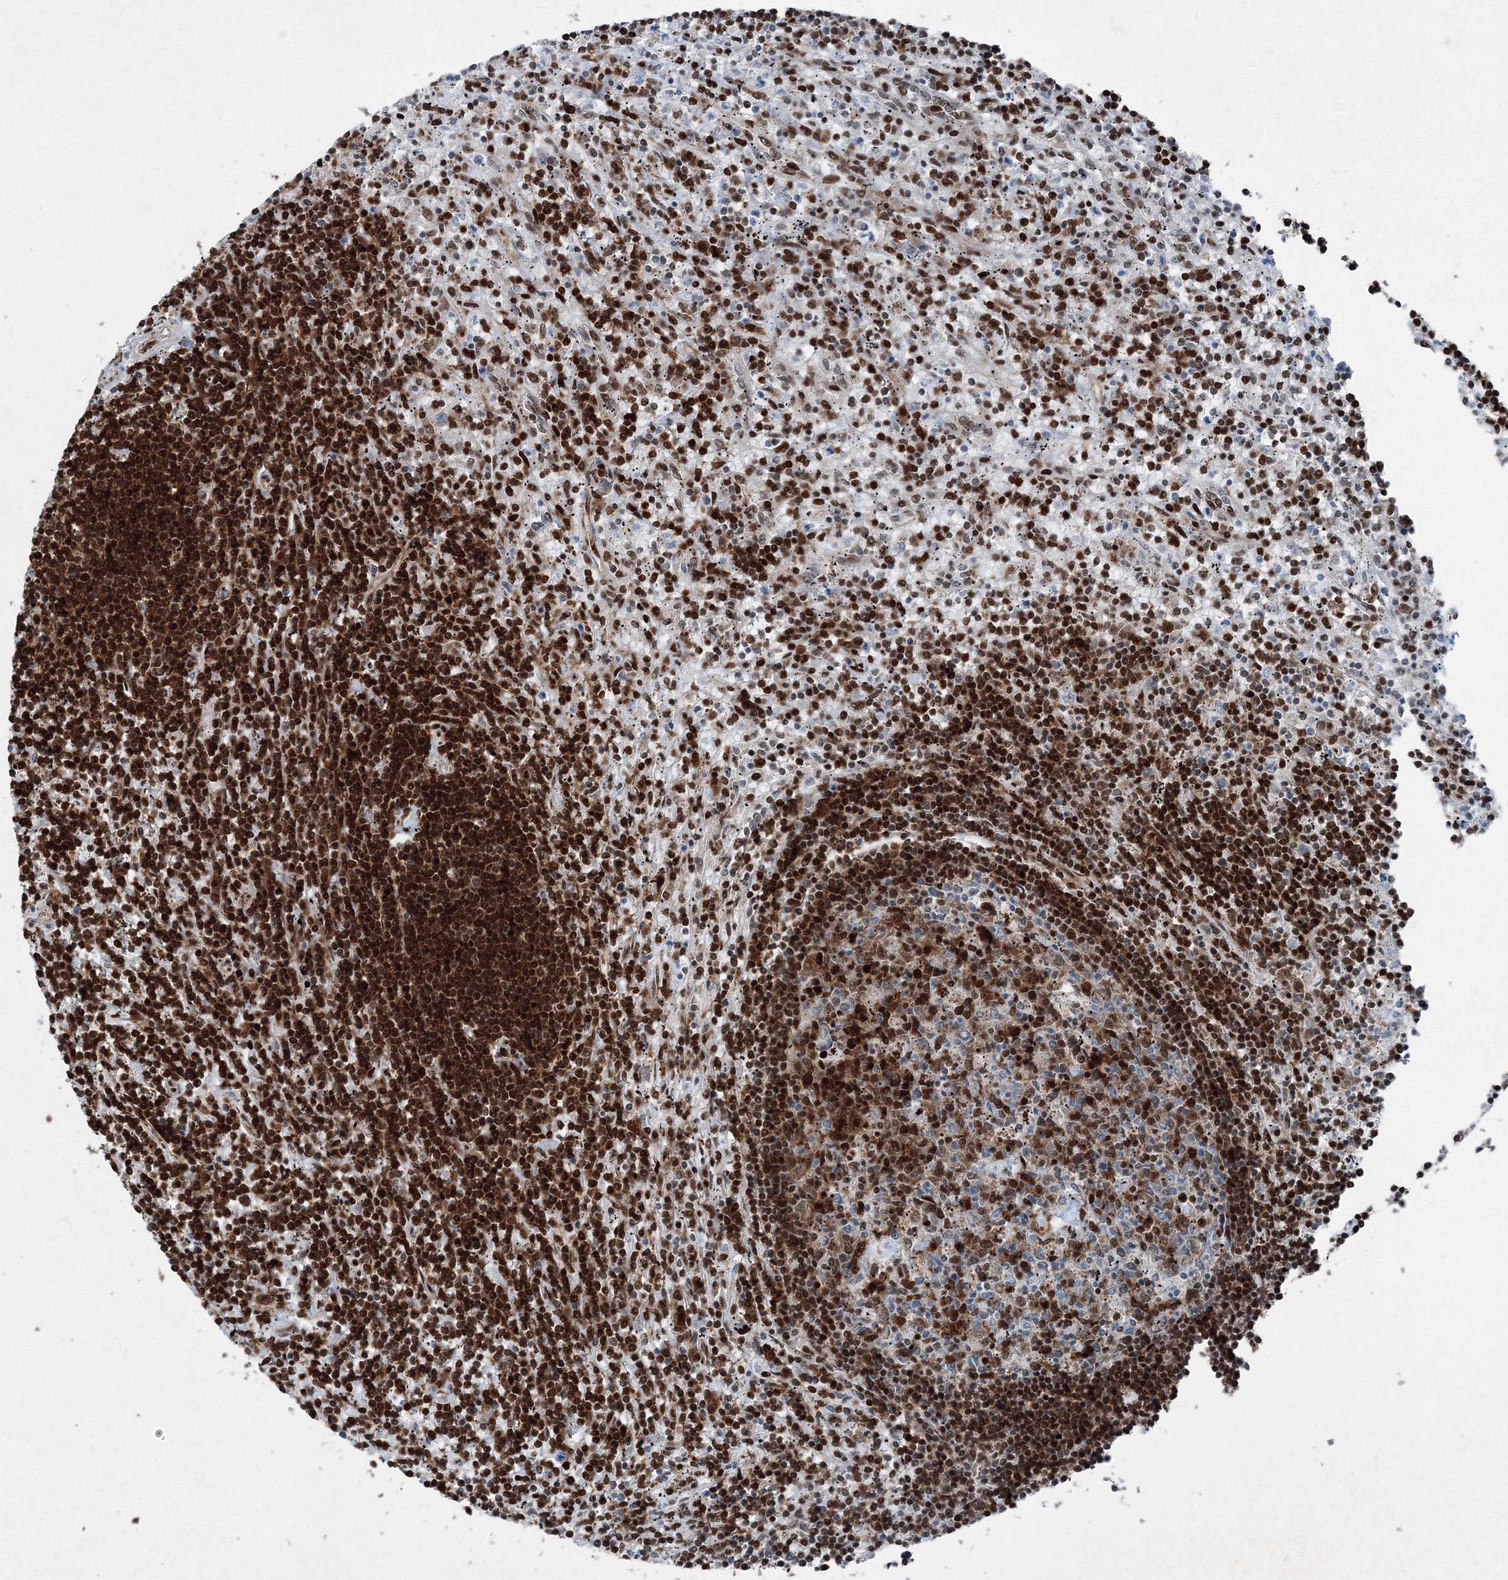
{"staining": {"intensity": "strong", "quantity": ">75%", "location": "nuclear"}, "tissue": "lymphoma", "cell_type": "Tumor cells", "image_type": "cancer", "snomed": [{"axis": "morphology", "description": "Malignant lymphoma, non-Hodgkin's type, Low grade"}, {"axis": "topography", "description": "Spleen"}], "caption": "The photomicrograph shows immunohistochemical staining of low-grade malignant lymphoma, non-Hodgkin's type. There is strong nuclear expression is identified in approximately >75% of tumor cells.", "gene": "SNRPC", "patient": {"sex": "male", "age": 76}}